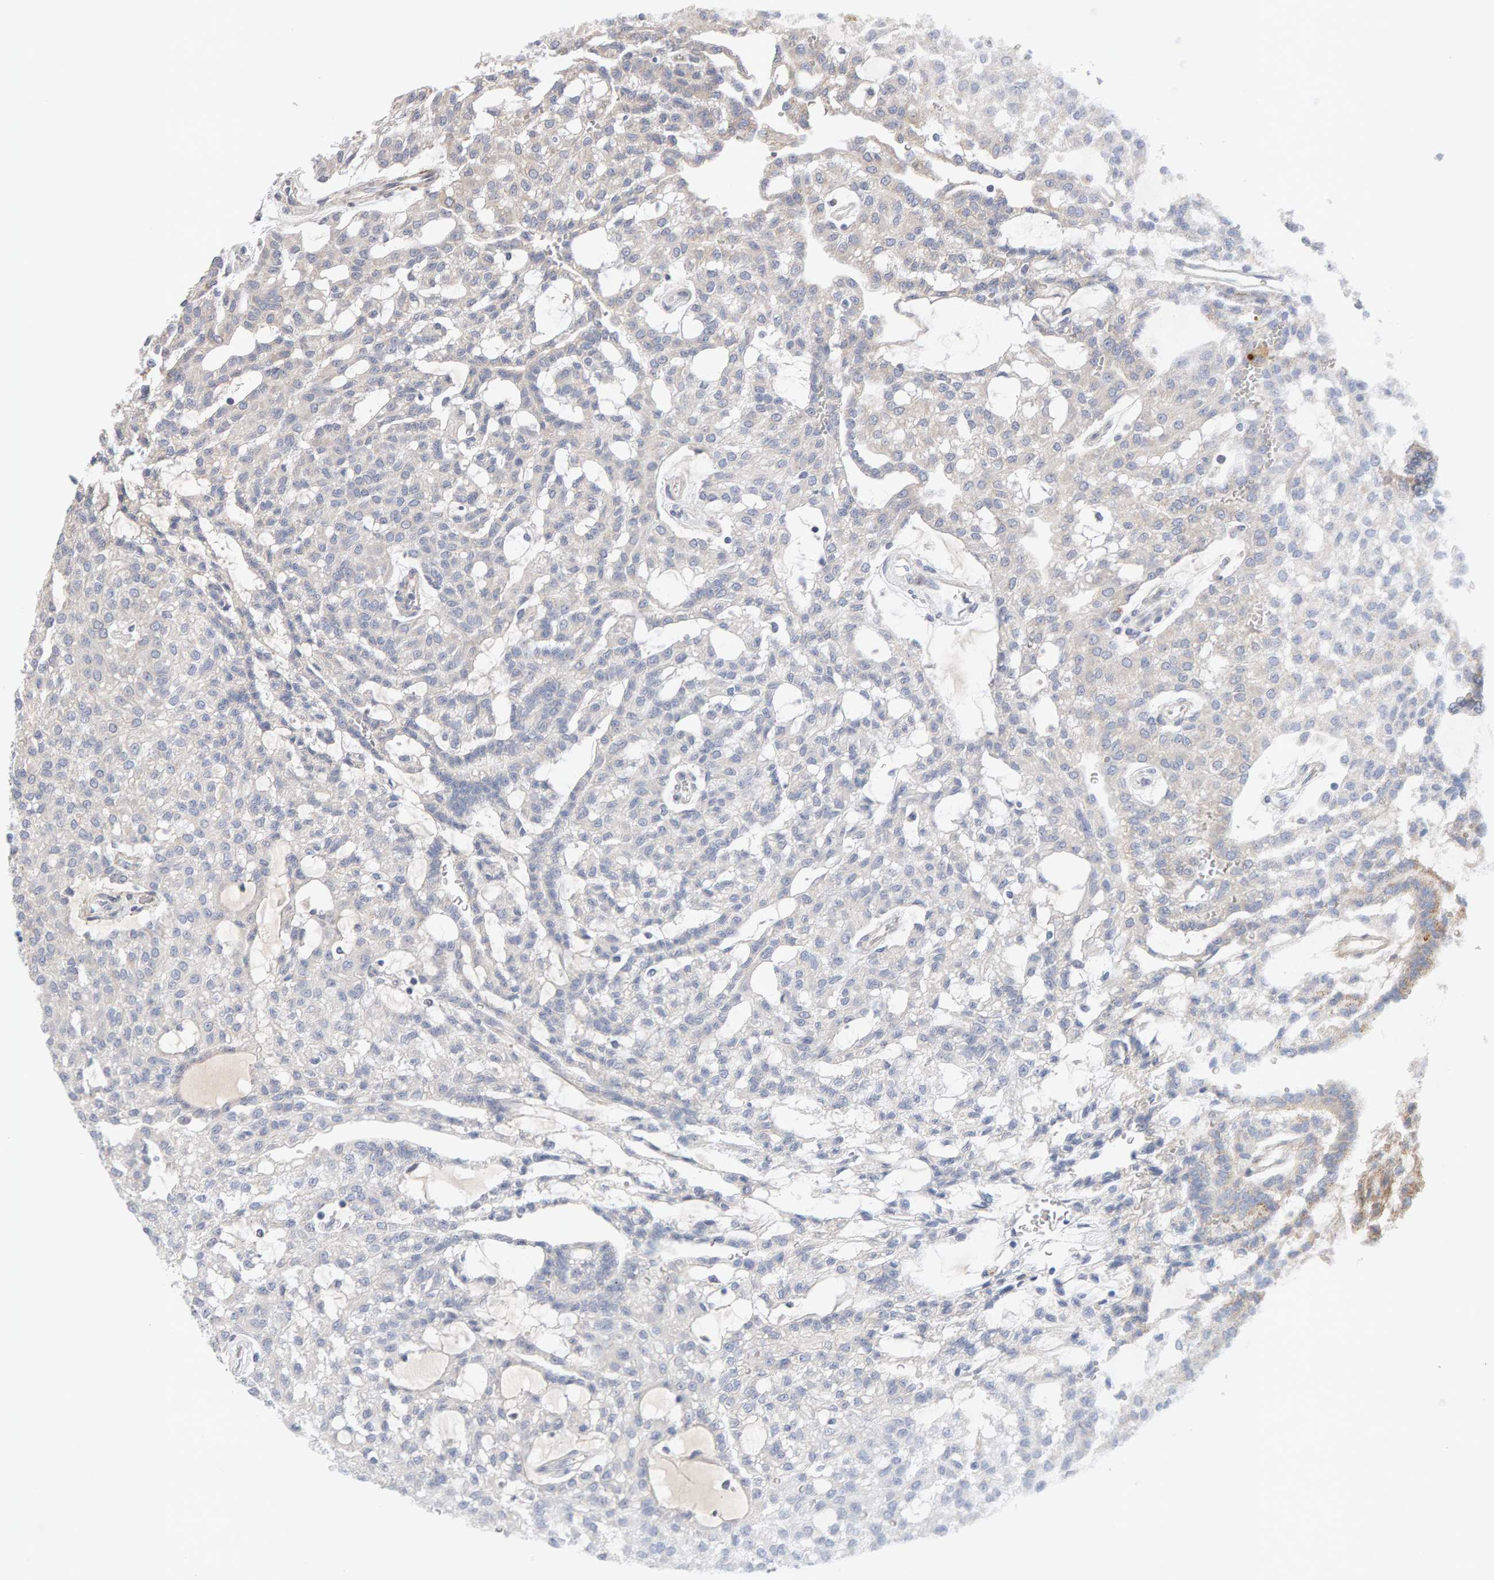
{"staining": {"intensity": "negative", "quantity": "none", "location": "none"}, "tissue": "renal cancer", "cell_type": "Tumor cells", "image_type": "cancer", "snomed": [{"axis": "morphology", "description": "Adenocarcinoma, NOS"}, {"axis": "topography", "description": "Kidney"}], "caption": "IHC of human renal adenocarcinoma demonstrates no staining in tumor cells.", "gene": "RNF19A", "patient": {"sex": "male", "age": 63}}